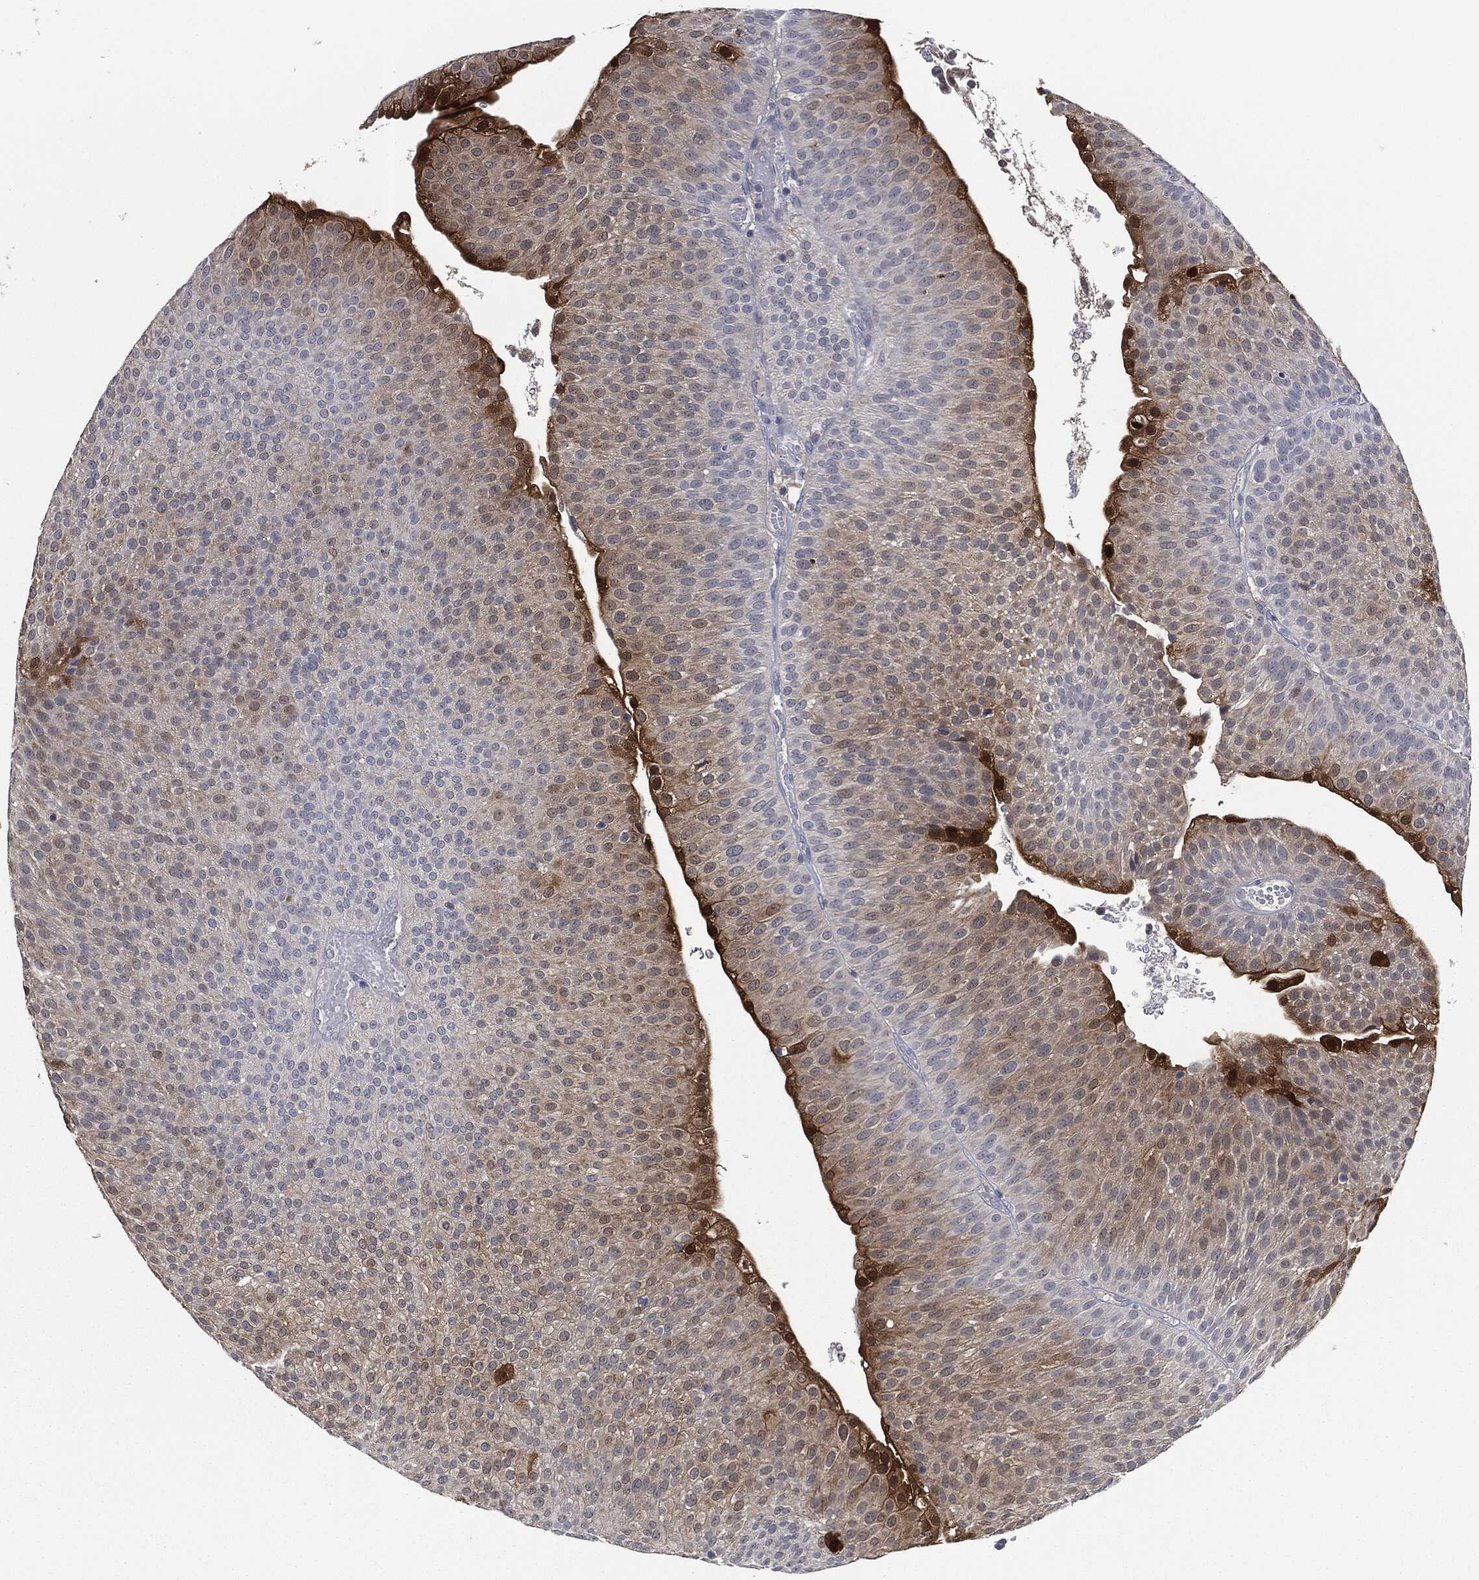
{"staining": {"intensity": "strong", "quantity": "<25%", "location": "cytoplasmic/membranous,nuclear"}, "tissue": "urothelial cancer", "cell_type": "Tumor cells", "image_type": "cancer", "snomed": [{"axis": "morphology", "description": "Urothelial carcinoma, Low grade"}, {"axis": "topography", "description": "Urinary bladder"}], "caption": "Urothelial cancer stained with DAB IHC reveals medium levels of strong cytoplasmic/membranous and nuclear expression in approximately <25% of tumor cells.", "gene": "IL1RN", "patient": {"sex": "male", "age": 65}}